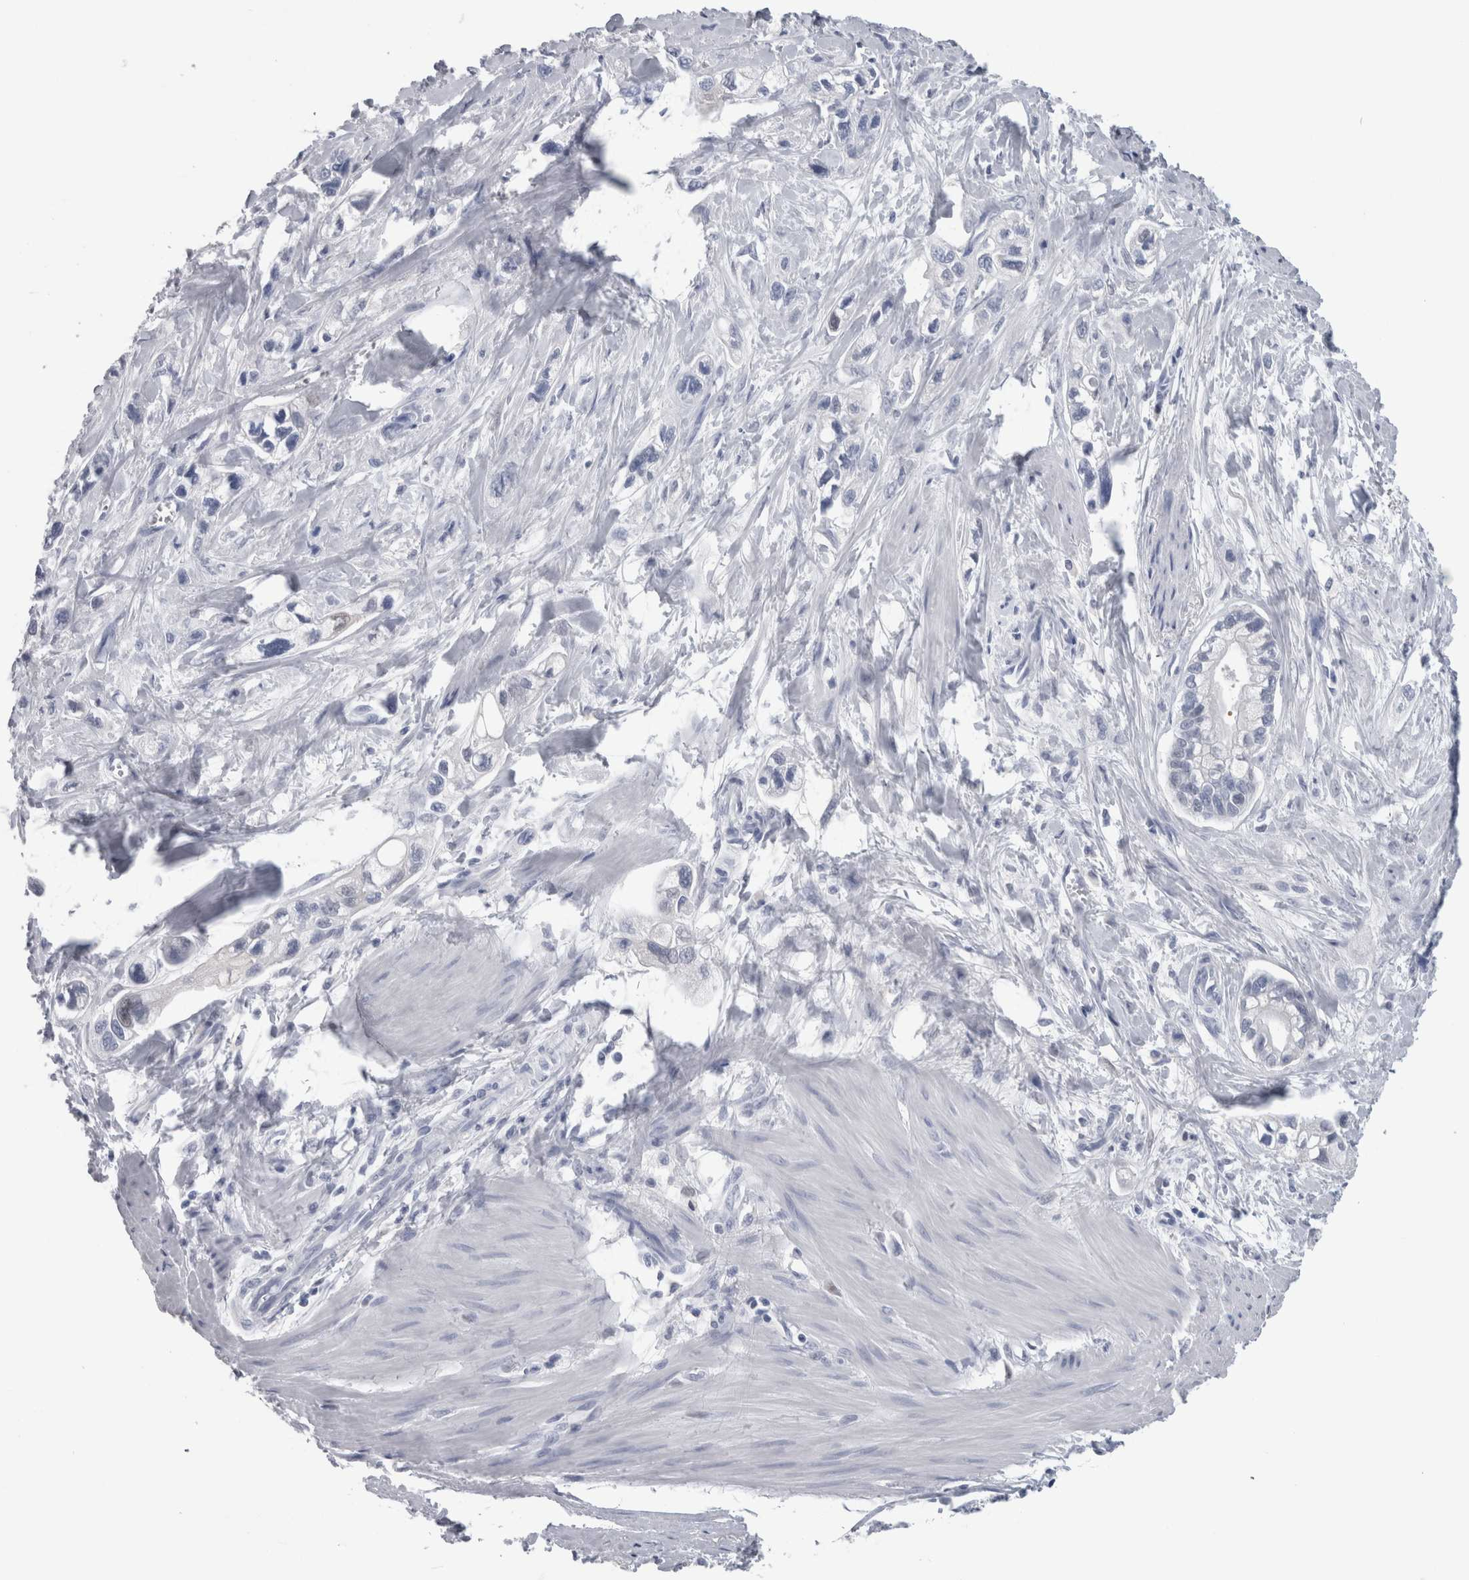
{"staining": {"intensity": "negative", "quantity": "none", "location": "none"}, "tissue": "pancreatic cancer", "cell_type": "Tumor cells", "image_type": "cancer", "snomed": [{"axis": "morphology", "description": "Adenocarcinoma, NOS"}, {"axis": "topography", "description": "Pancreas"}], "caption": "This image is of pancreatic cancer (adenocarcinoma) stained with immunohistochemistry to label a protein in brown with the nuclei are counter-stained blue. There is no expression in tumor cells.", "gene": "CA8", "patient": {"sex": "male", "age": 74}}